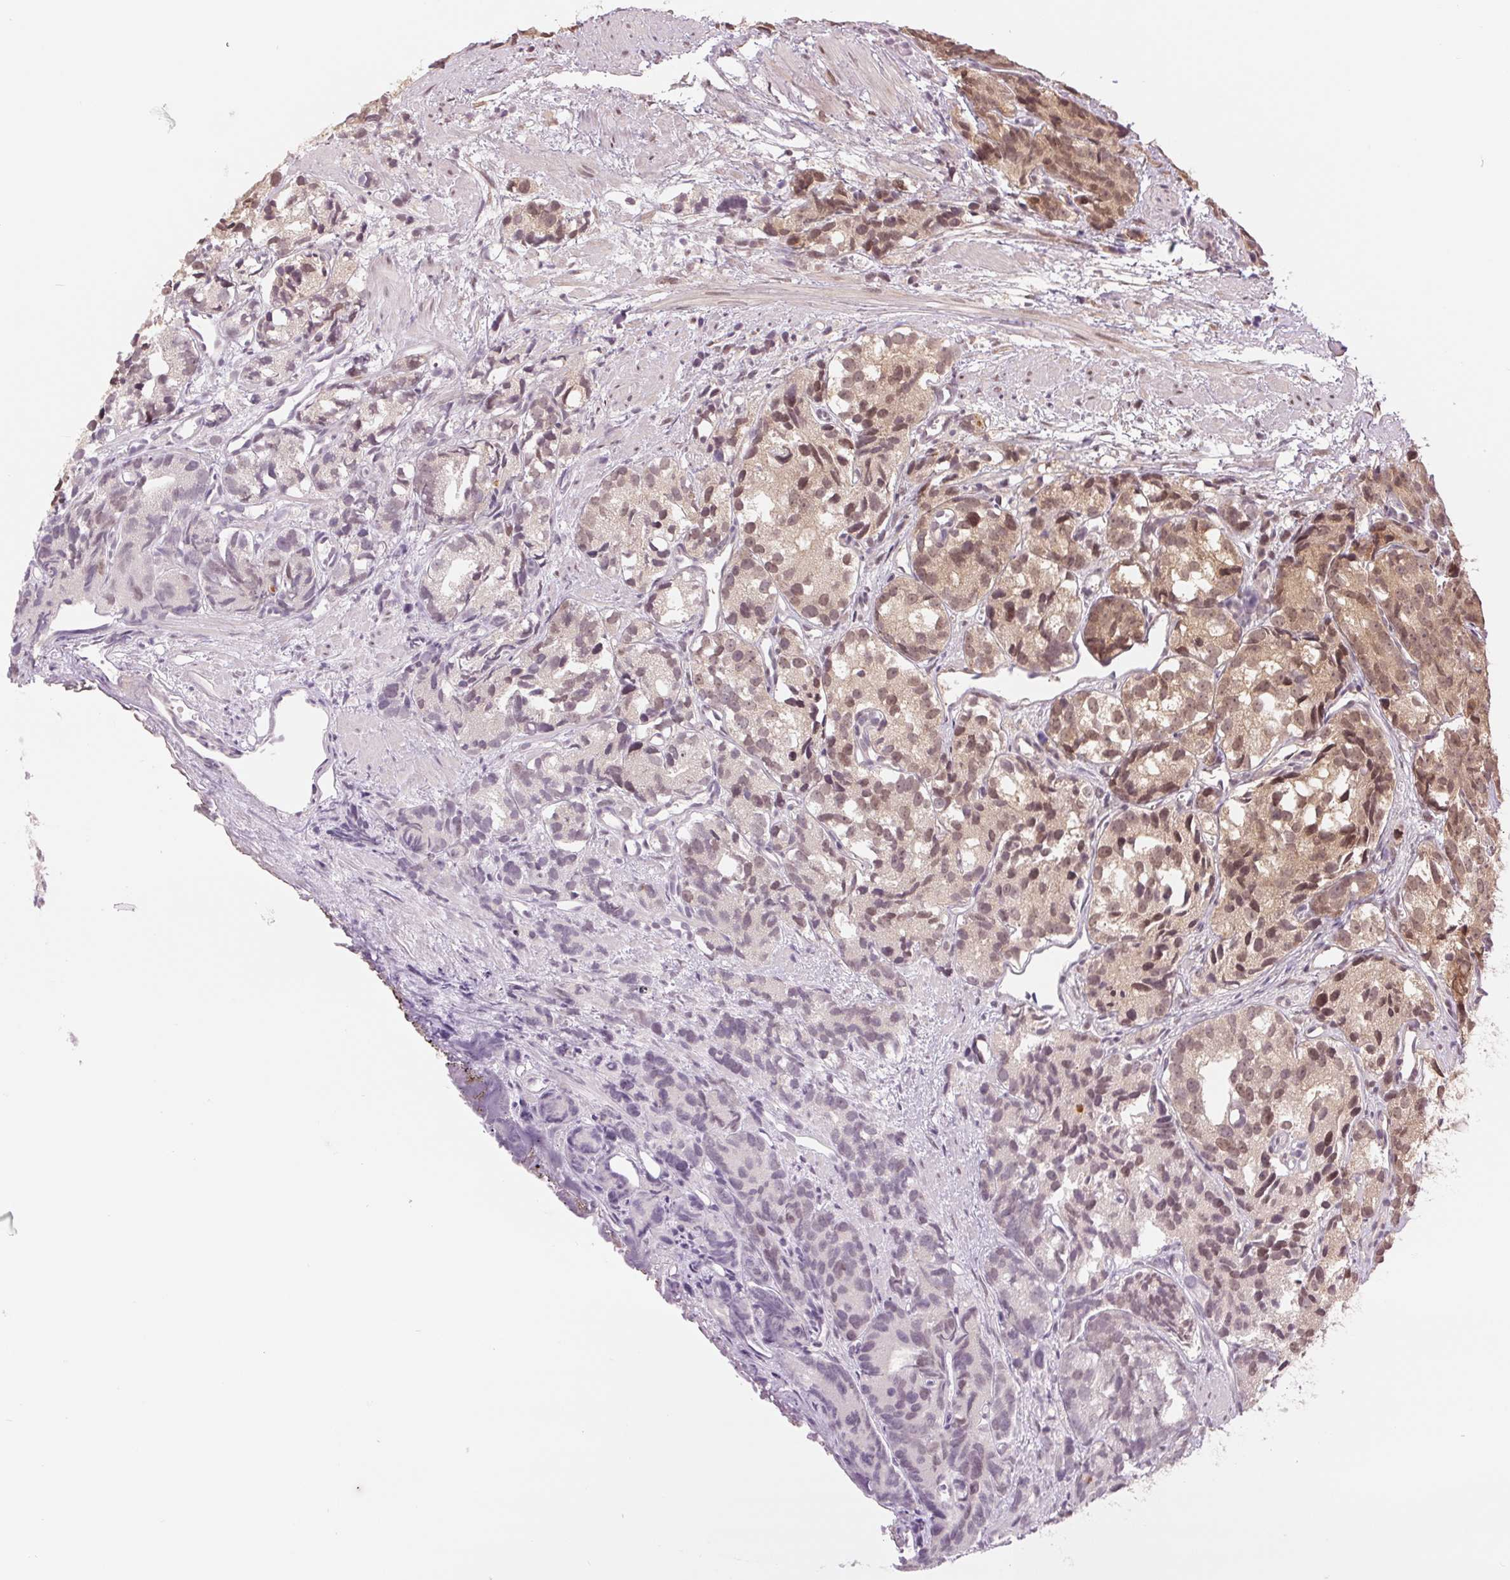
{"staining": {"intensity": "moderate", "quantity": "<25%", "location": "cytoplasmic/membranous,nuclear"}, "tissue": "prostate cancer", "cell_type": "Tumor cells", "image_type": "cancer", "snomed": [{"axis": "morphology", "description": "Adenocarcinoma, High grade"}, {"axis": "topography", "description": "Prostate"}], "caption": "IHC of human prostate cancer shows low levels of moderate cytoplasmic/membranous and nuclear expression in approximately <25% of tumor cells.", "gene": "ERI3", "patient": {"sex": "male", "age": 77}}